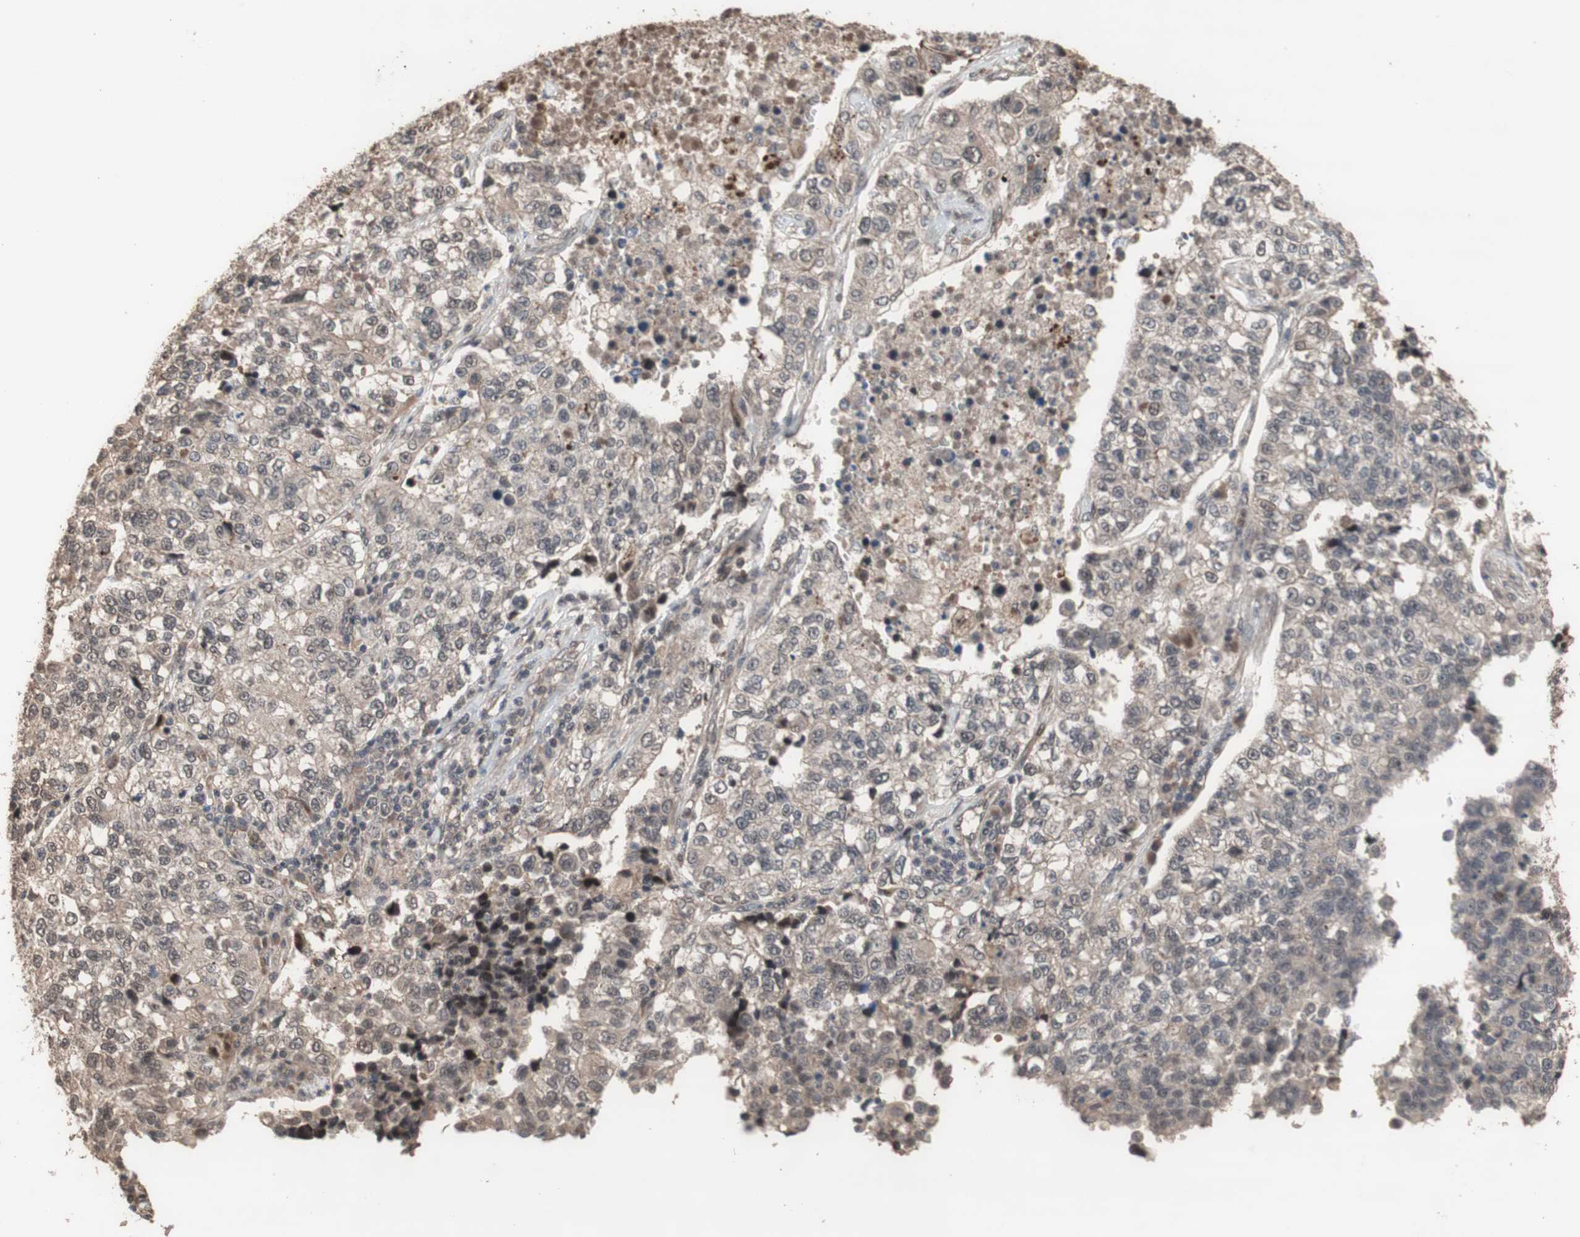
{"staining": {"intensity": "weak", "quantity": ">75%", "location": "cytoplasmic/membranous"}, "tissue": "lung cancer", "cell_type": "Tumor cells", "image_type": "cancer", "snomed": [{"axis": "morphology", "description": "Adenocarcinoma, NOS"}, {"axis": "topography", "description": "Lung"}], "caption": "This micrograph reveals lung adenocarcinoma stained with immunohistochemistry to label a protein in brown. The cytoplasmic/membranous of tumor cells show weak positivity for the protein. Nuclei are counter-stained blue.", "gene": "KANSL1", "patient": {"sex": "male", "age": 49}}